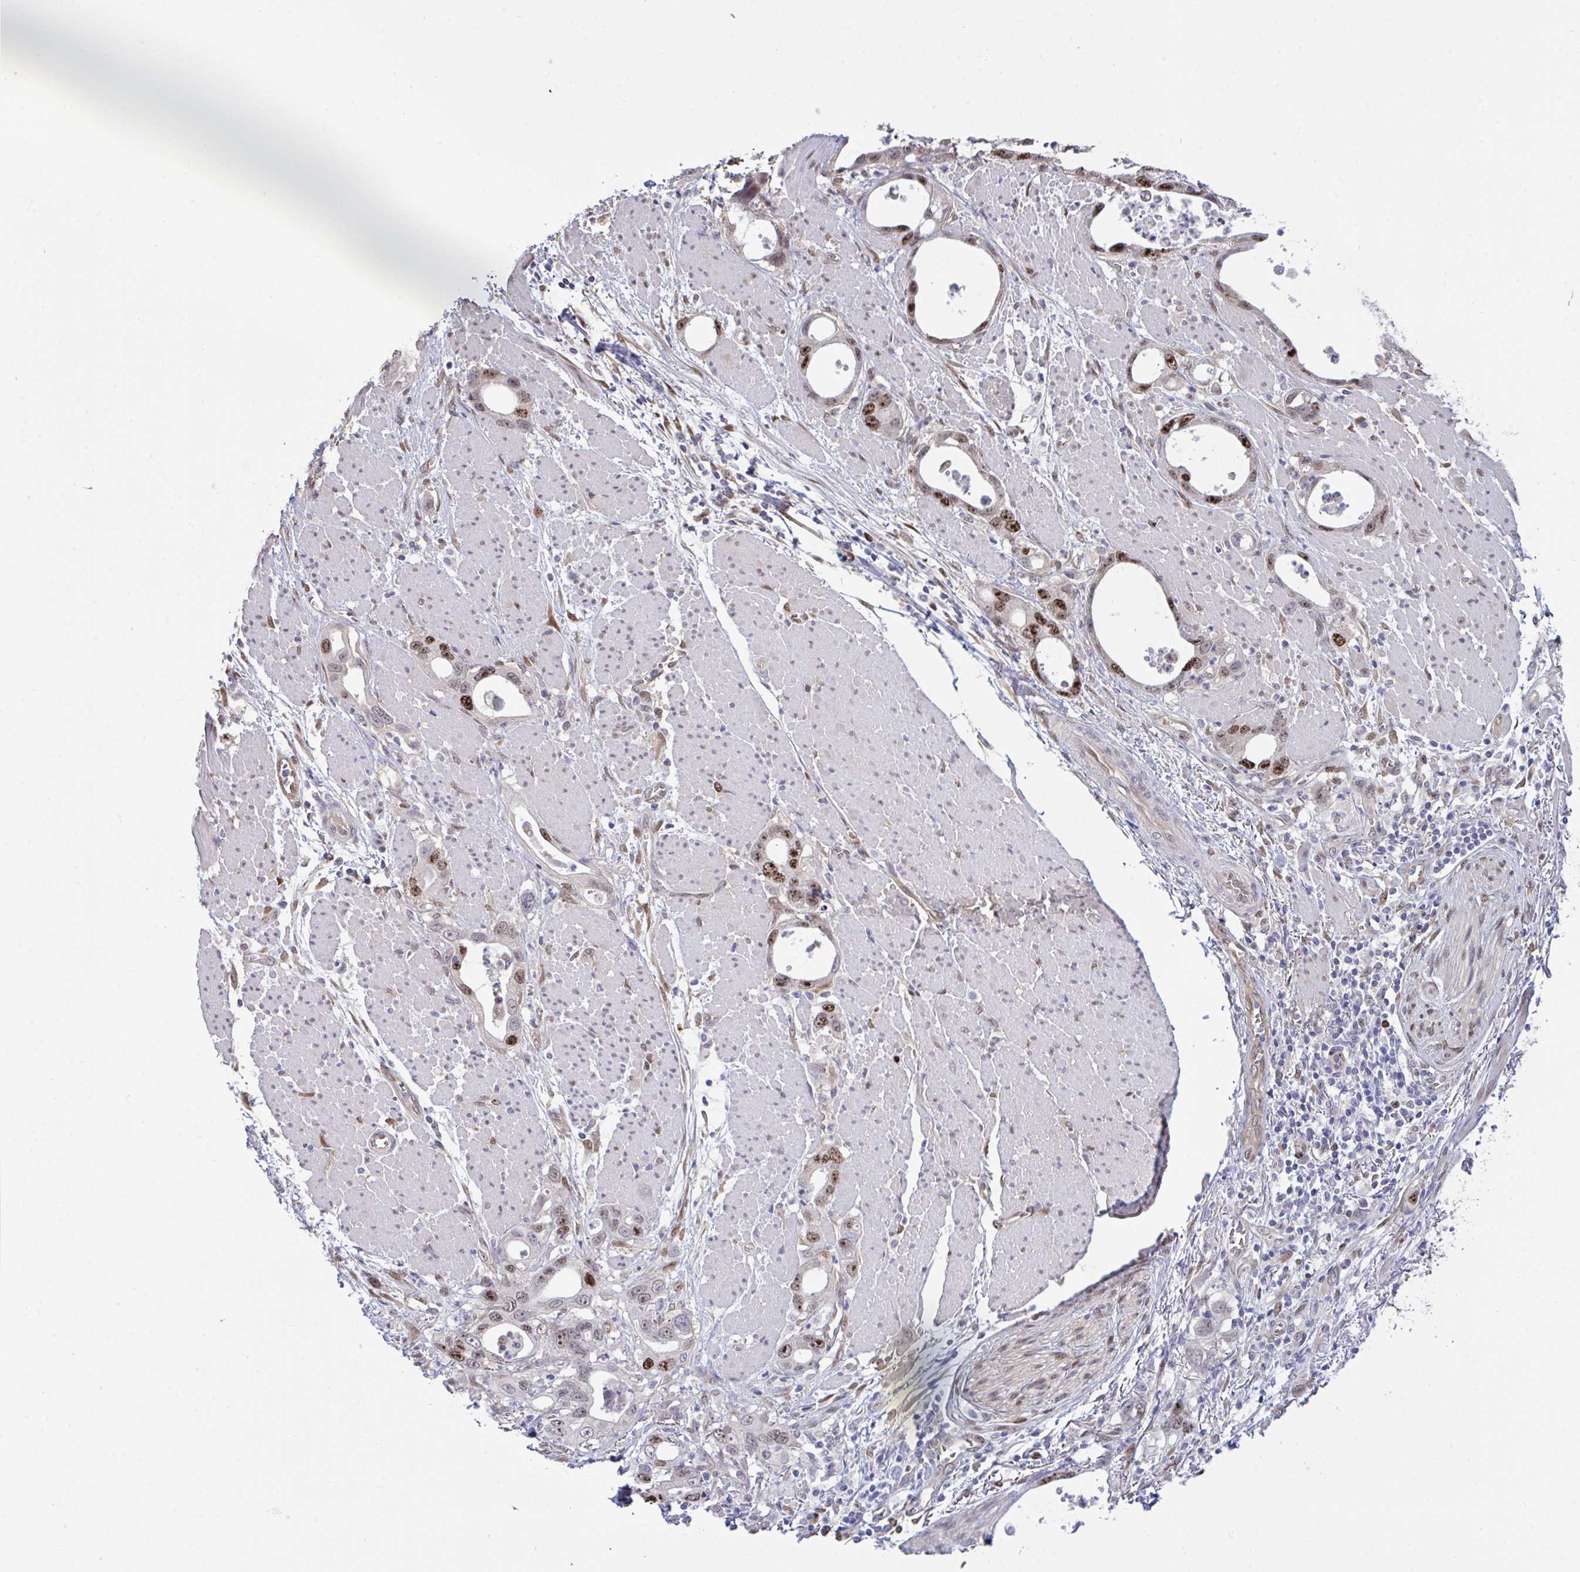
{"staining": {"intensity": "strong", "quantity": "25%-75%", "location": "nuclear"}, "tissue": "stomach cancer", "cell_type": "Tumor cells", "image_type": "cancer", "snomed": [{"axis": "morphology", "description": "Adenocarcinoma, NOS"}, {"axis": "topography", "description": "Stomach, upper"}], "caption": "This is a photomicrograph of immunohistochemistry staining of stomach cancer (adenocarcinoma), which shows strong staining in the nuclear of tumor cells.", "gene": "SETD7", "patient": {"sex": "male", "age": 74}}